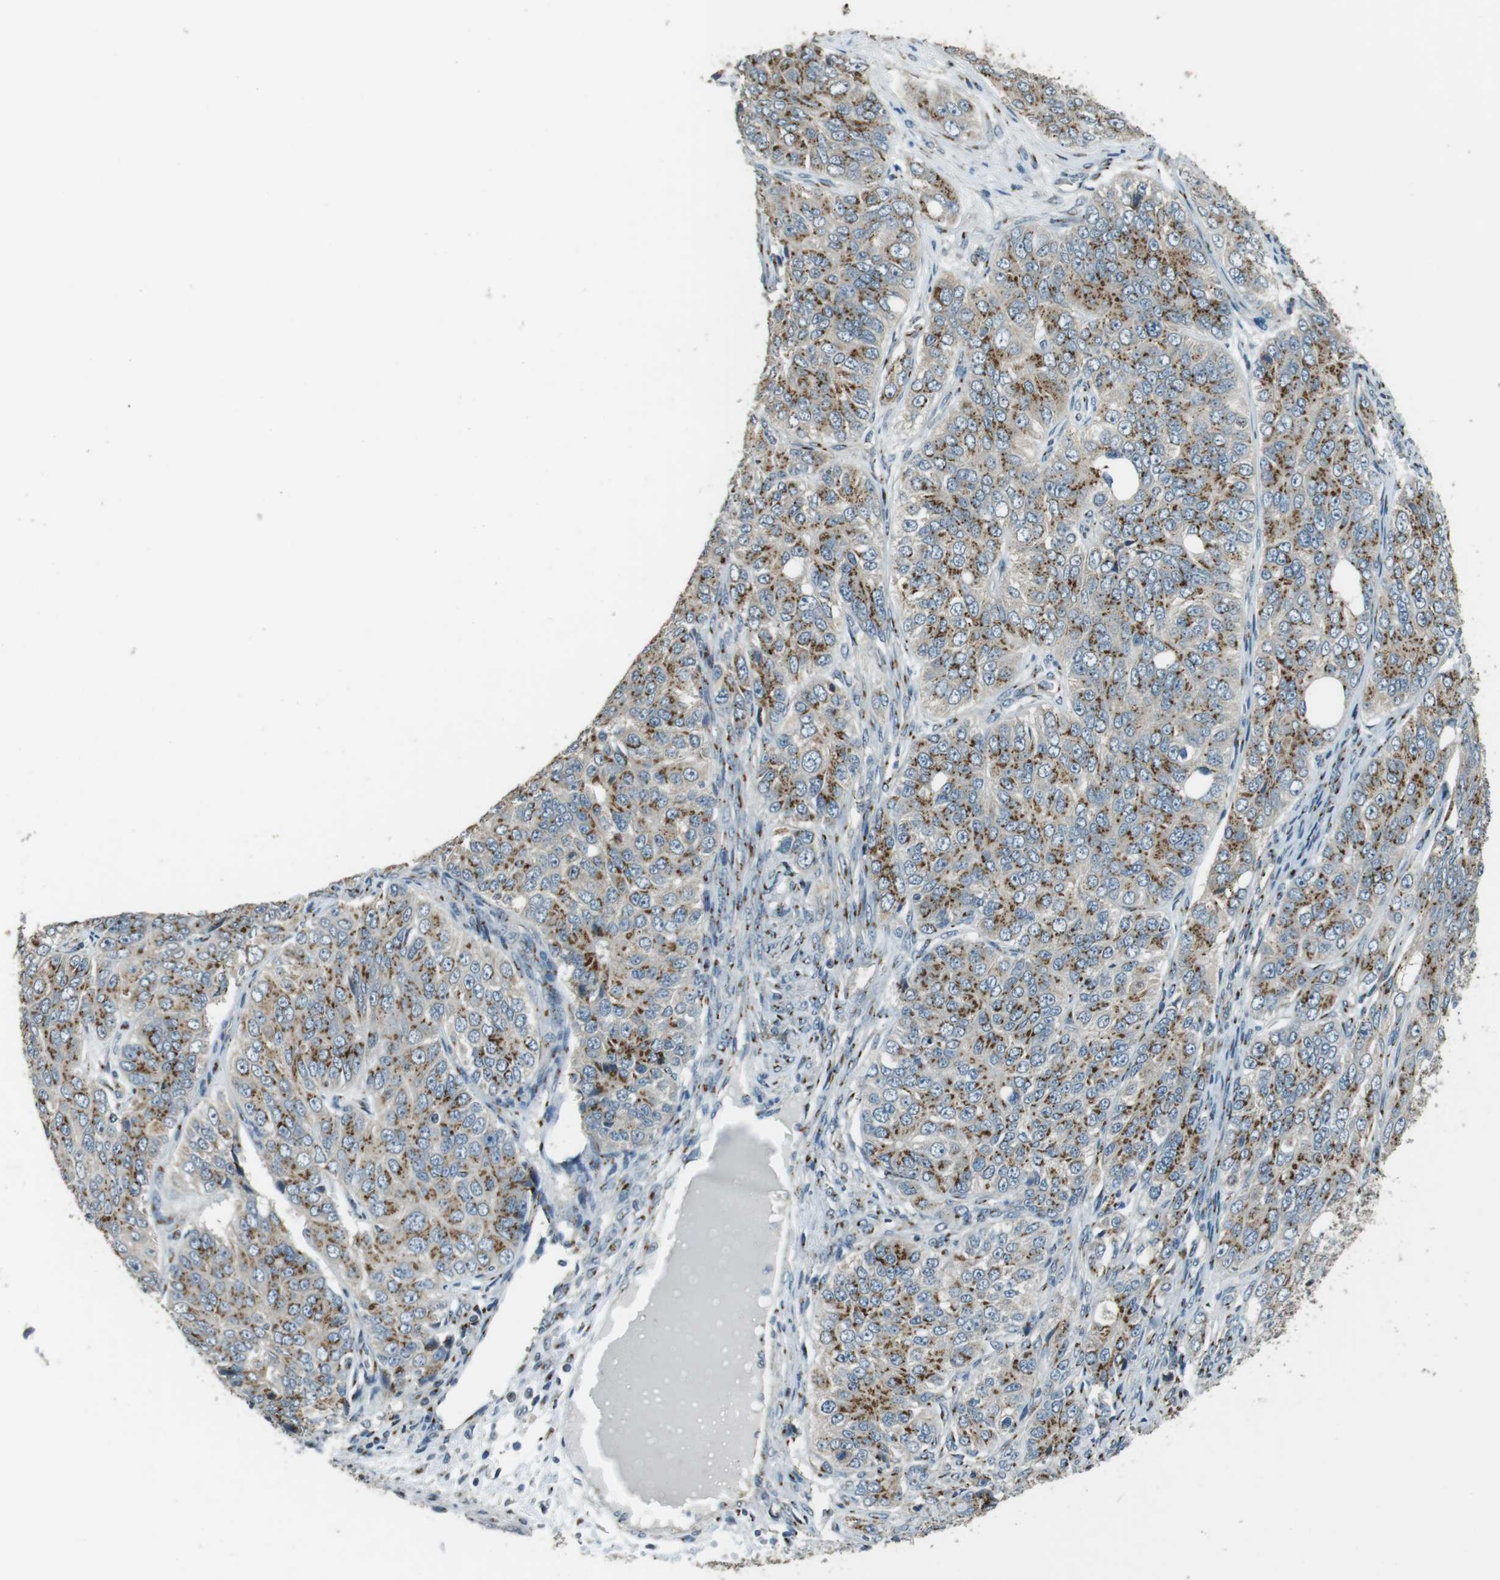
{"staining": {"intensity": "moderate", "quantity": ">75%", "location": "cytoplasmic/membranous"}, "tissue": "ovarian cancer", "cell_type": "Tumor cells", "image_type": "cancer", "snomed": [{"axis": "morphology", "description": "Carcinoma, endometroid"}, {"axis": "topography", "description": "Ovary"}], "caption": "Ovarian cancer (endometroid carcinoma) tissue shows moderate cytoplasmic/membranous expression in about >75% of tumor cells, visualized by immunohistochemistry.", "gene": "TMEM115", "patient": {"sex": "female", "age": 51}}